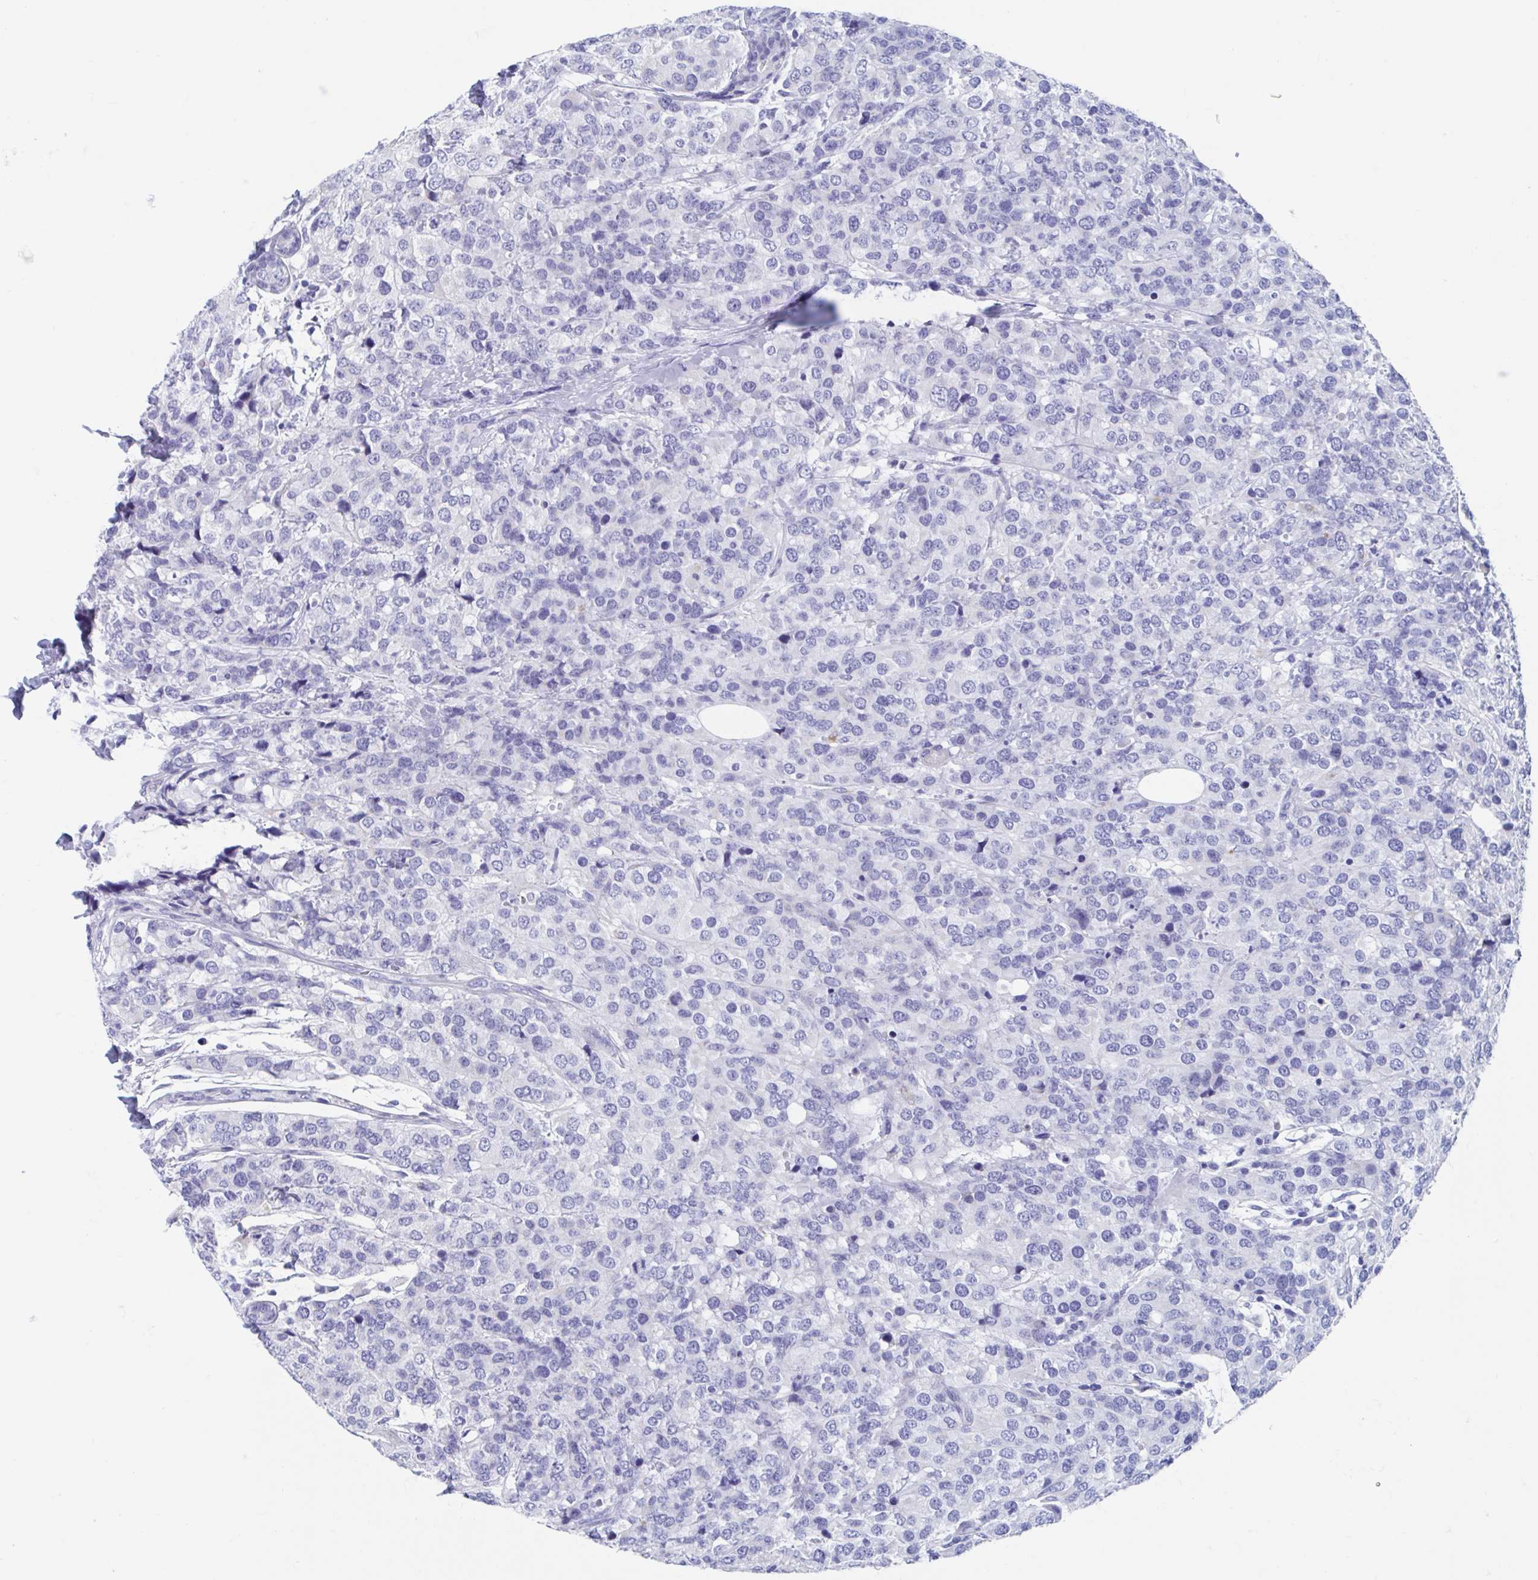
{"staining": {"intensity": "negative", "quantity": "none", "location": "none"}, "tissue": "breast cancer", "cell_type": "Tumor cells", "image_type": "cancer", "snomed": [{"axis": "morphology", "description": "Lobular carcinoma"}, {"axis": "topography", "description": "Breast"}], "caption": "The IHC histopathology image has no significant staining in tumor cells of lobular carcinoma (breast) tissue.", "gene": "SHCBP1L", "patient": {"sex": "female", "age": 59}}